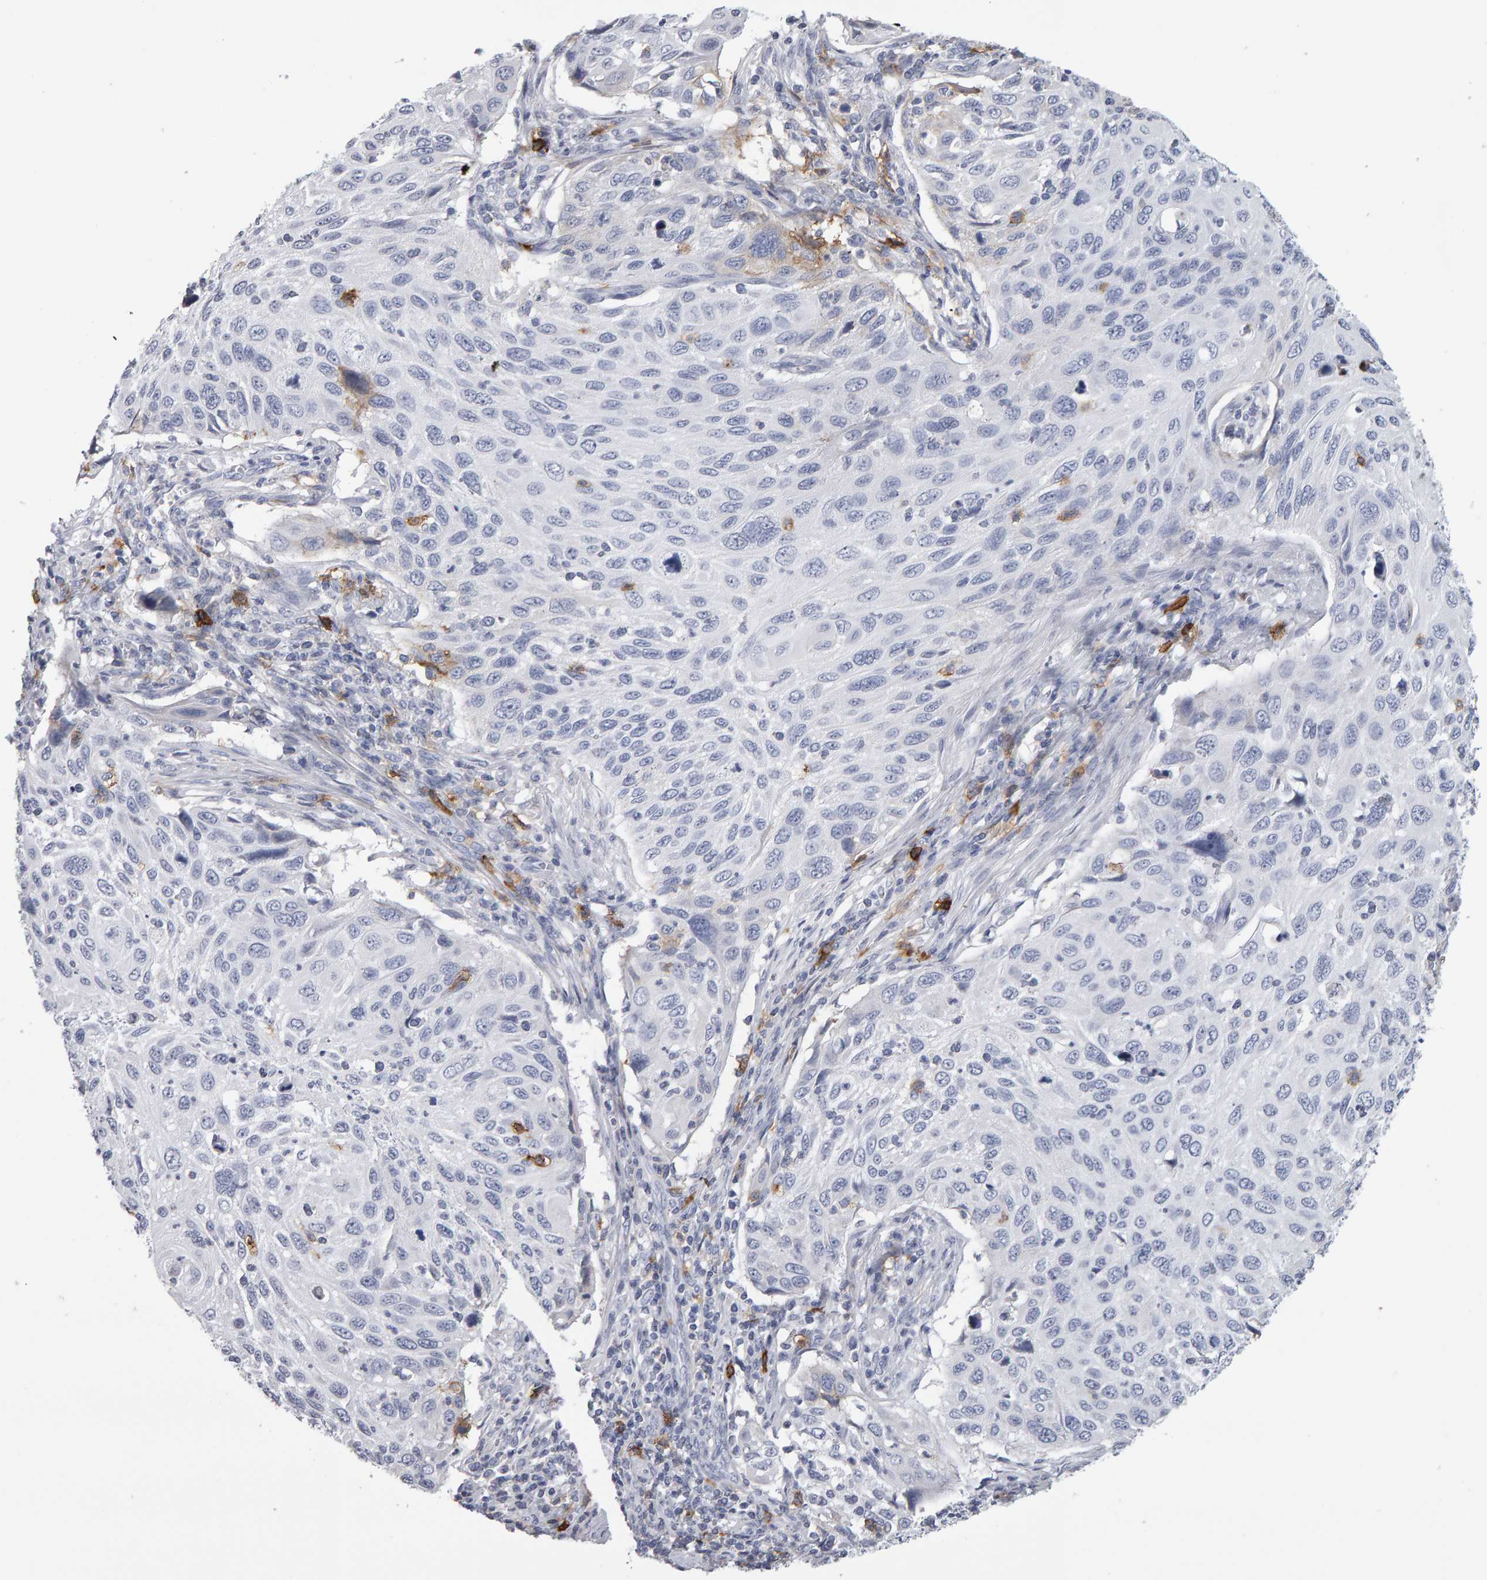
{"staining": {"intensity": "negative", "quantity": "none", "location": "none"}, "tissue": "cervical cancer", "cell_type": "Tumor cells", "image_type": "cancer", "snomed": [{"axis": "morphology", "description": "Squamous cell carcinoma, NOS"}, {"axis": "topography", "description": "Cervix"}], "caption": "This is a image of immunohistochemistry (IHC) staining of cervical cancer, which shows no staining in tumor cells. (Immunohistochemistry, brightfield microscopy, high magnification).", "gene": "CD38", "patient": {"sex": "female", "age": 70}}